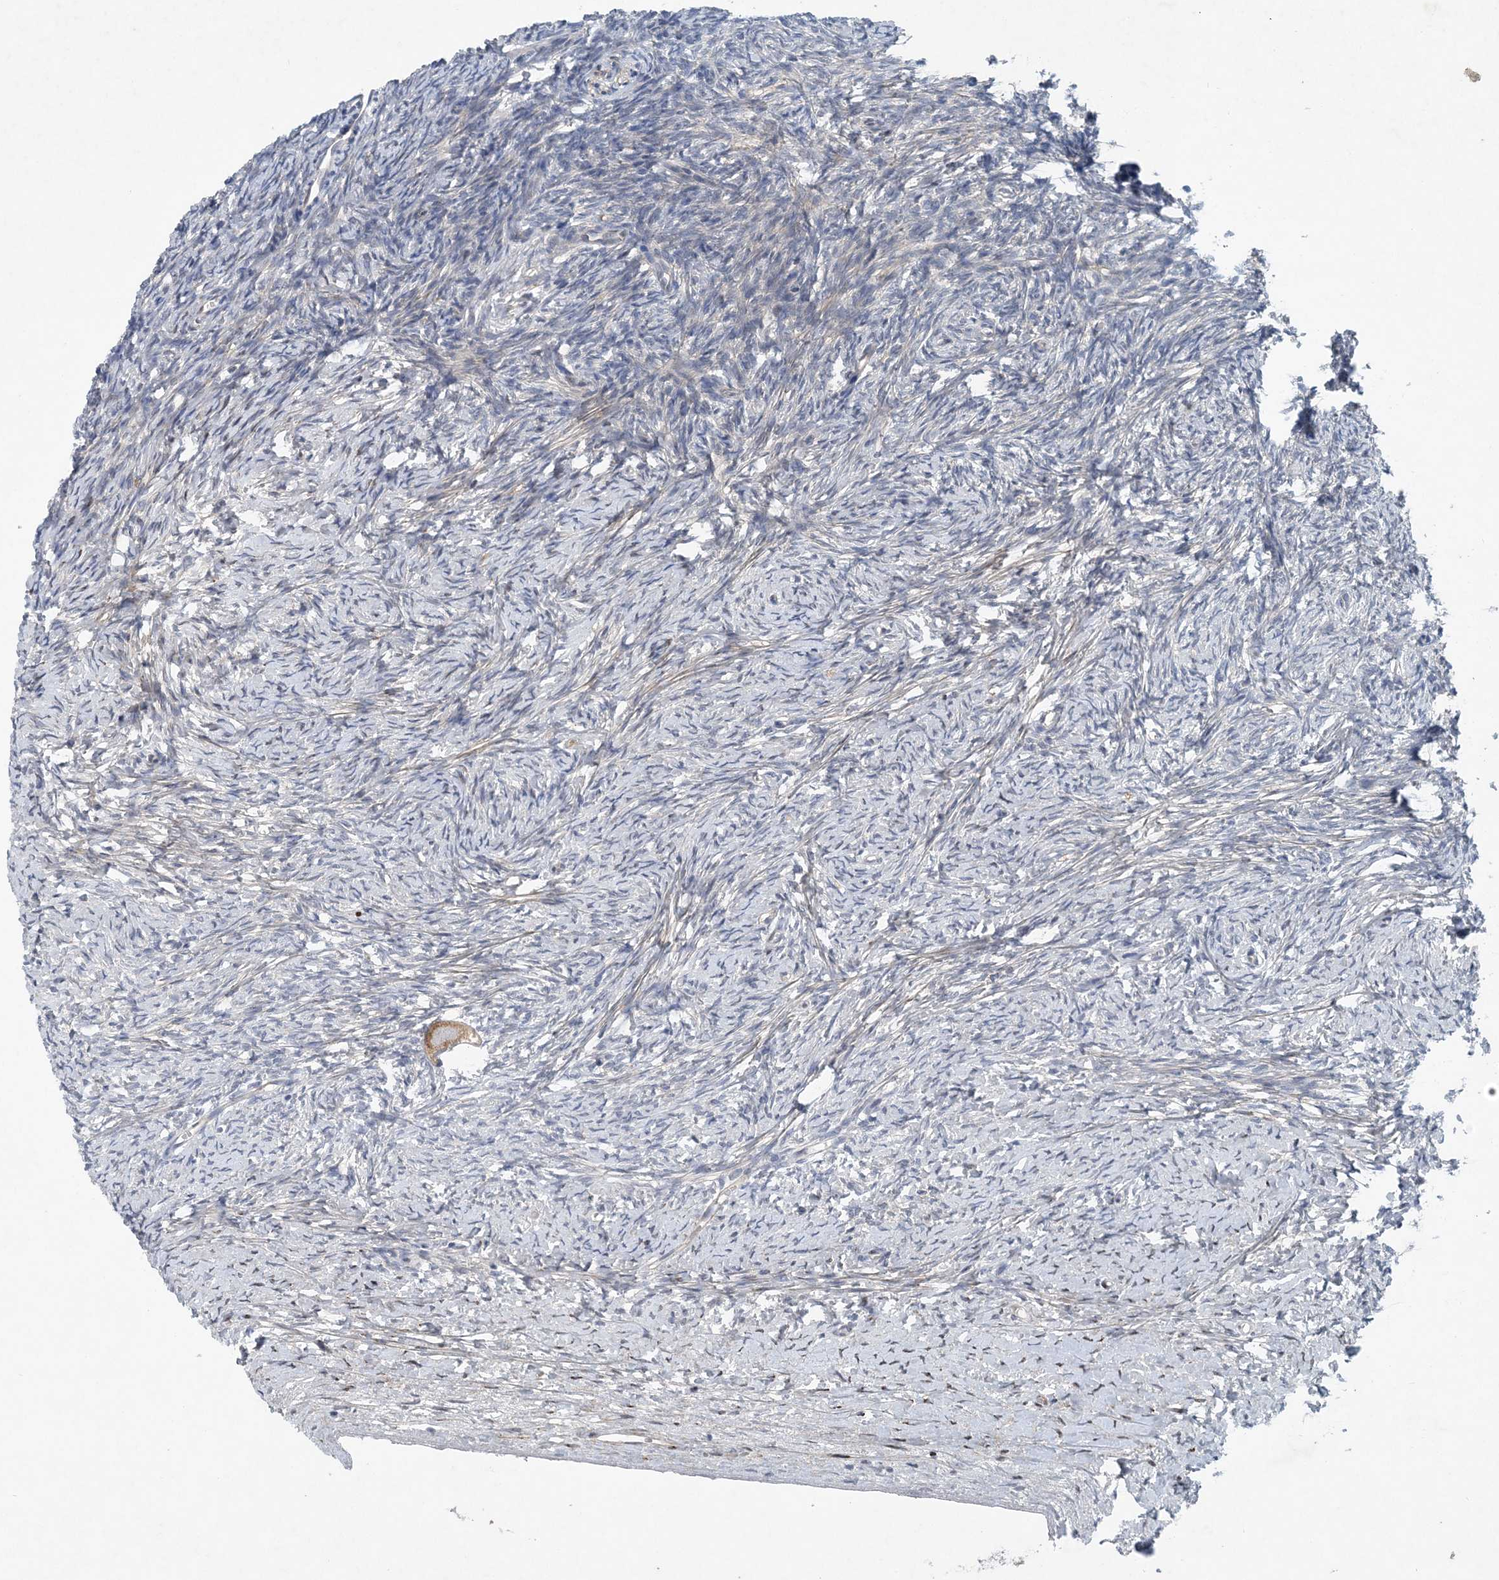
{"staining": {"intensity": "moderate", "quantity": ">75%", "location": "cytoplasmic/membranous"}, "tissue": "ovary", "cell_type": "Follicle cells", "image_type": "normal", "snomed": [{"axis": "morphology", "description": "Normal tissue, NOS"}, {"axis": "morphology", "description": "Developmental malformation"}, {"axis": "topography", "description": "Ovary"}], "caption": "The micrograph shows staining of benign ovary, revealing moderate cytoplasmic/membranous protein positivity (brown color) within follicle cells.", "gene": "HIKESHI", "patient": {"sex": "female", "age": 39}}